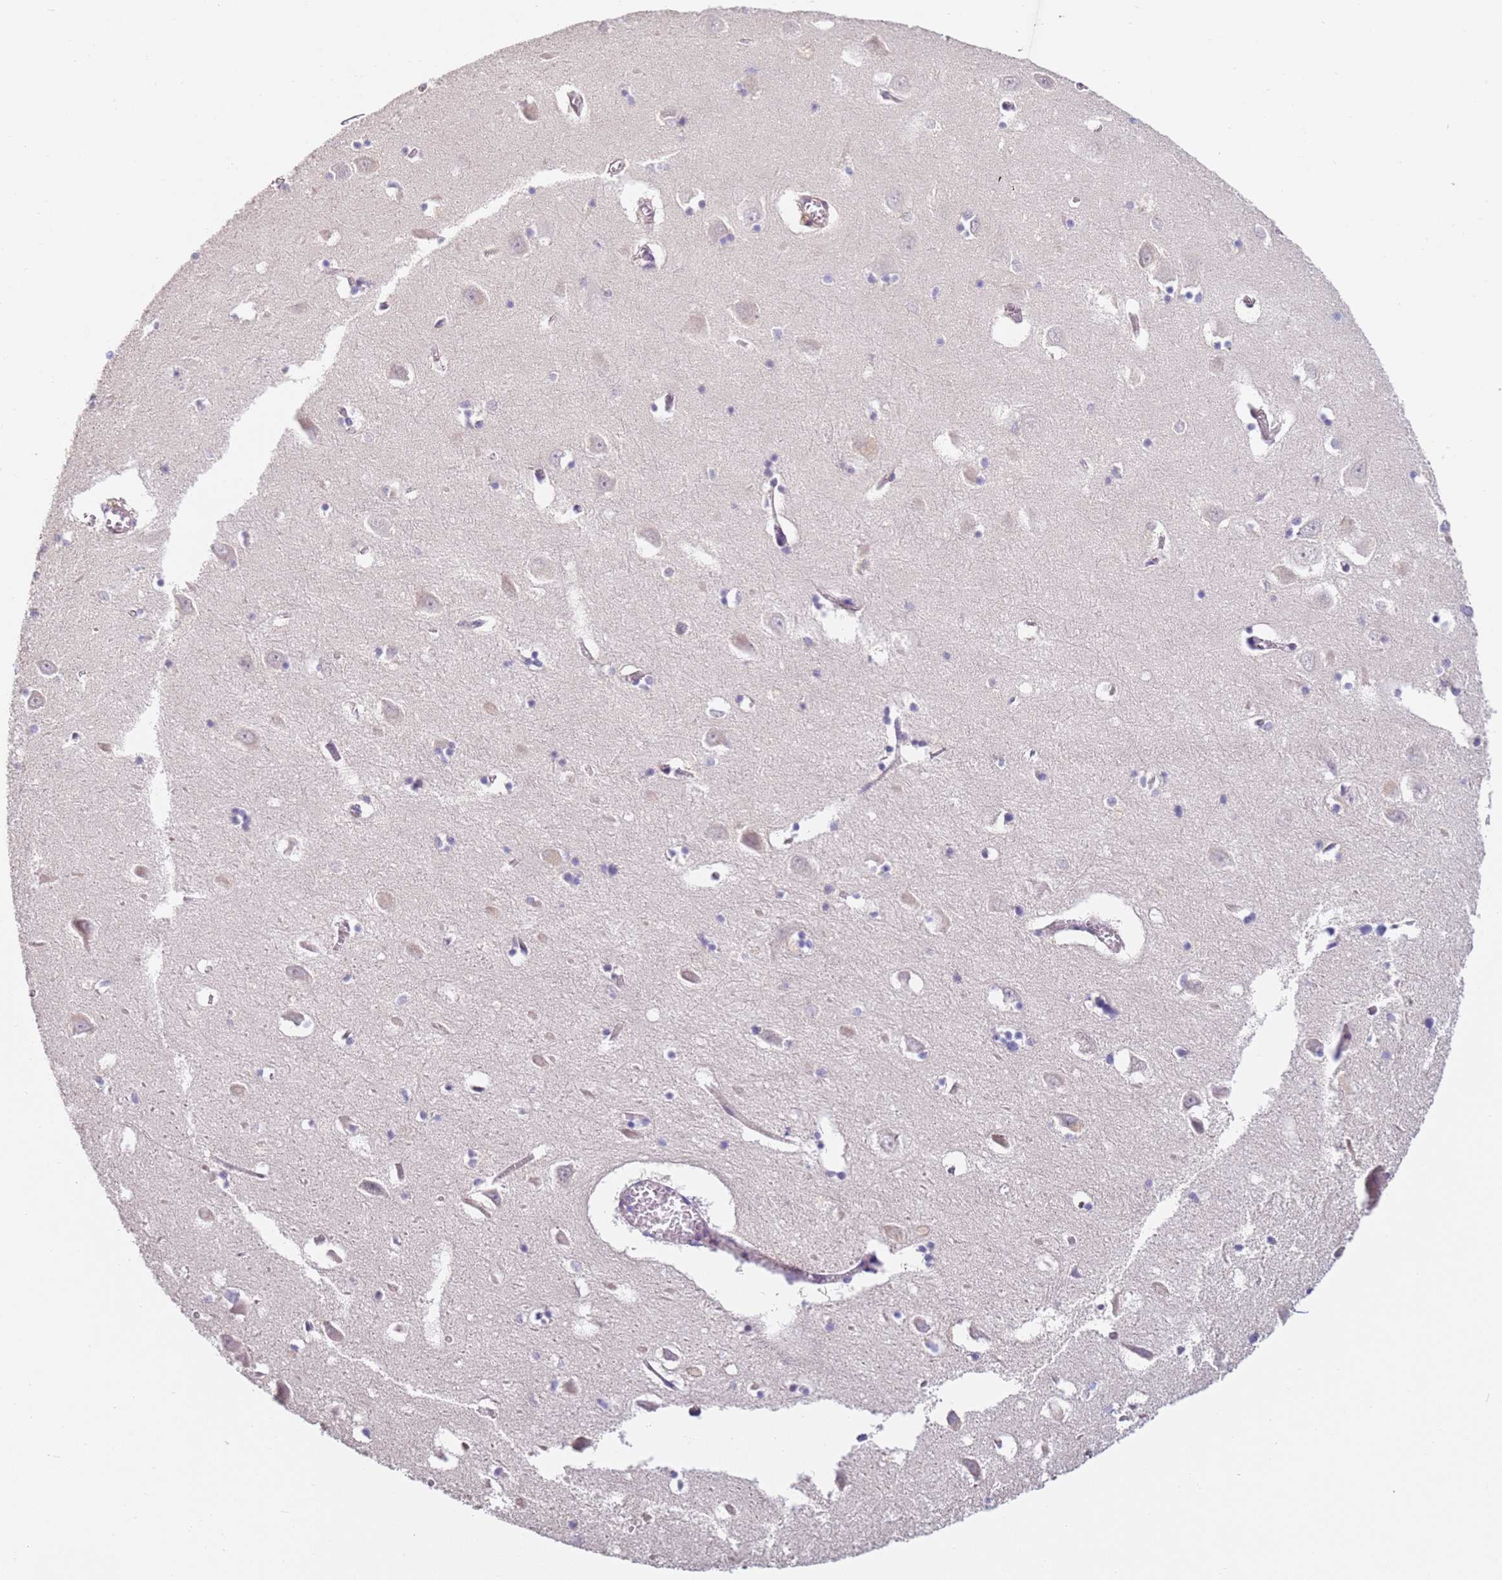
{"staining": {"intensity": "negative", "quantity": "none", "location": "none"}, "tissue": "hippocampus", "cell_type": "Glial cells", "image_type": "normal", "snomed": [{"axis": "morphology", "description": "Normal tissue, NOS"}, {"axis": "topography", "description": "Hippocampus"}], "caption": "An IHC histopathology image of benign hippocampus is shown. There is no staining in glial cells of hippocampus.", "gene": "WDR93", "patient": {"sex": "male", "age": 70}}